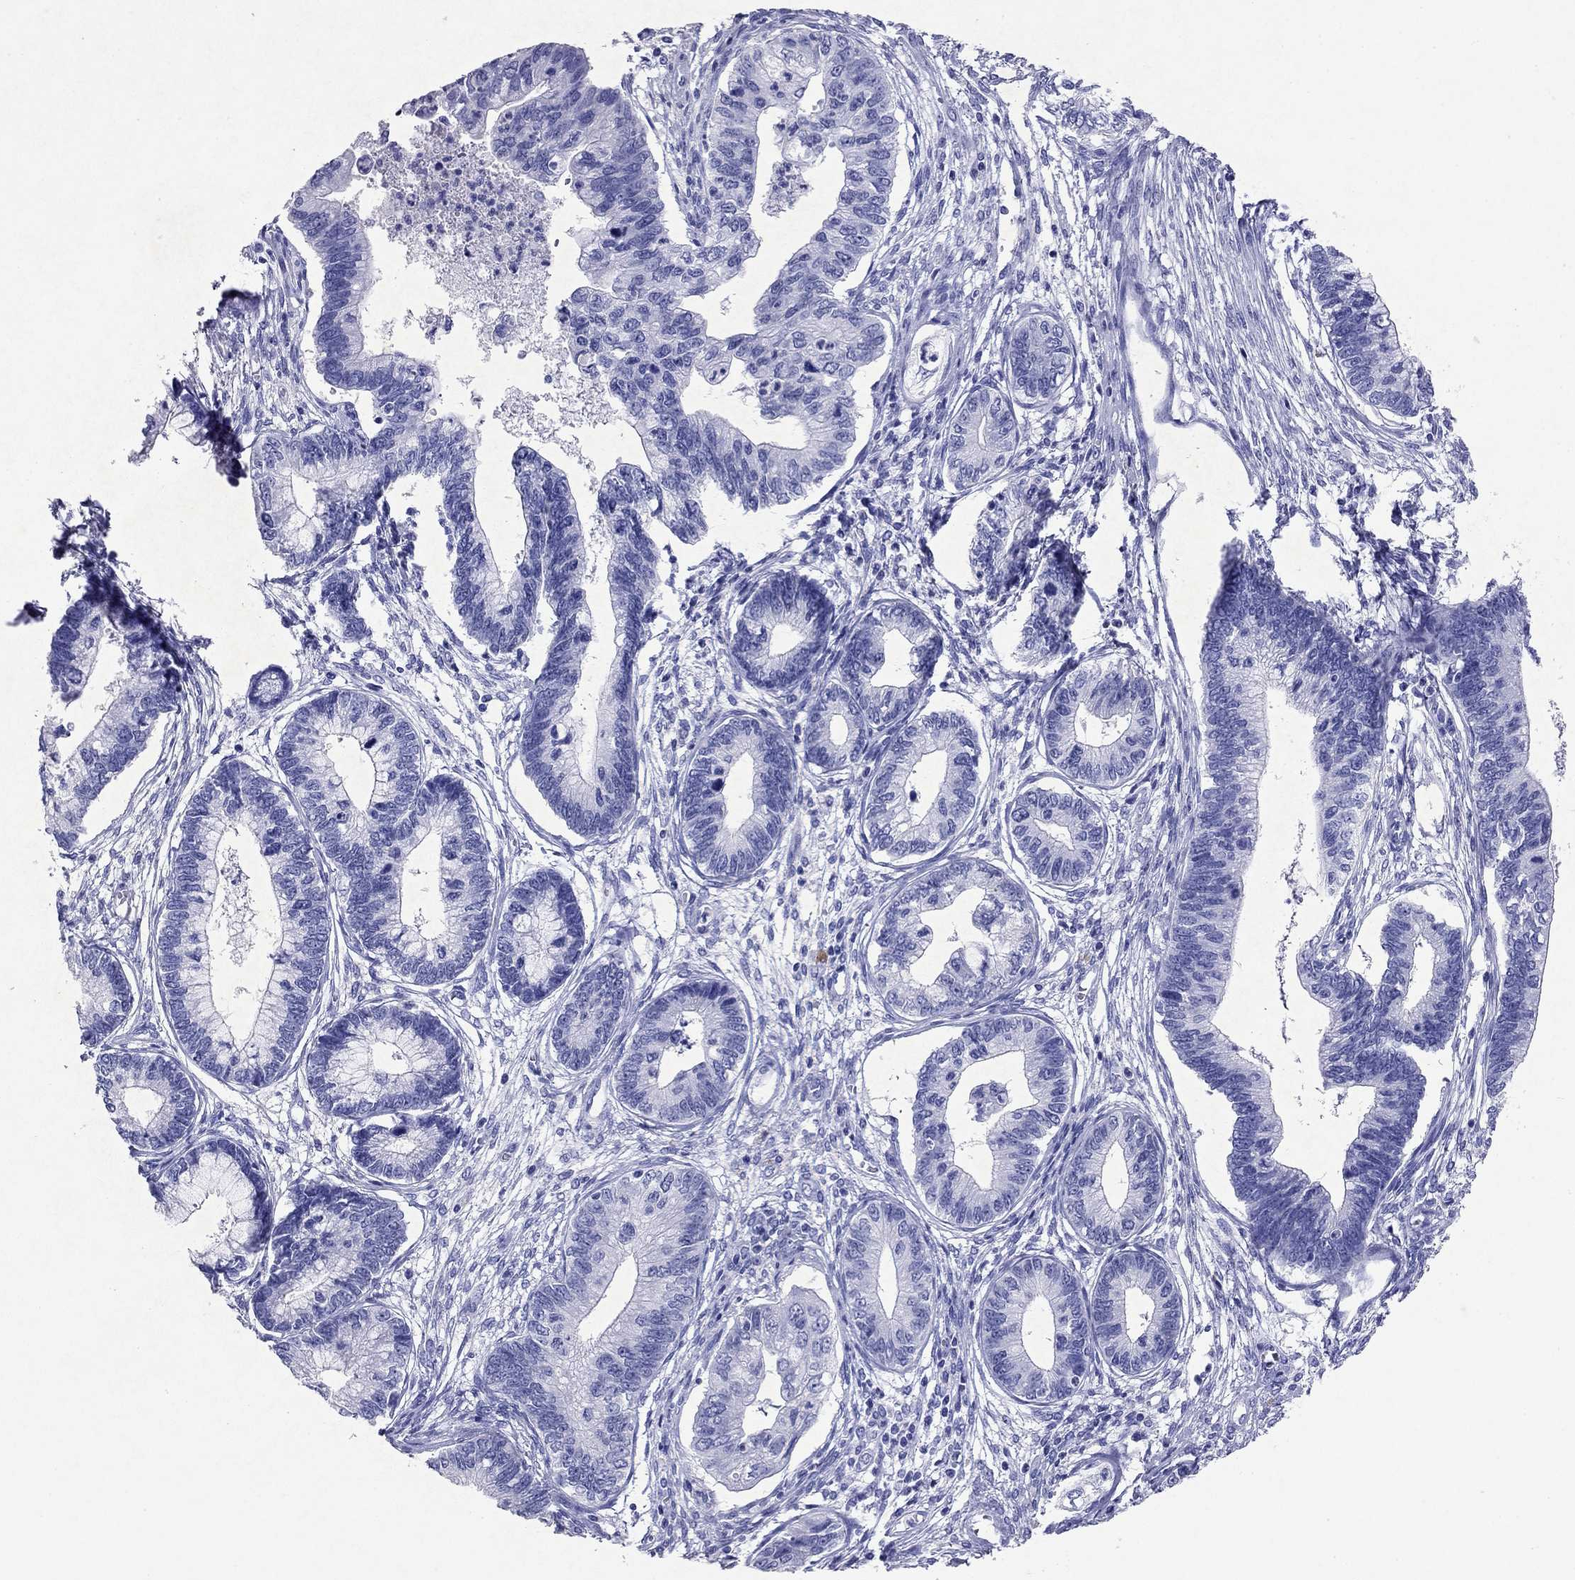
{"staining": {"intensity": "negative", "quantity": "none", "location": "none"}, "tissue": "cervical cancer", "cell_type": "Tumor cells", "image_type": "cancer", "snomed": [{"axis": "morphology", "description": "Adenocarcinoma, NOS"}, {"axis": "topography", "description": "Cervix"}], "caption": "Tumor cells are negative for protein expression in human adenocarcinoma (cervical).", "gene": "ARMC12", "patient": {"sex": "female", "age": 44}}